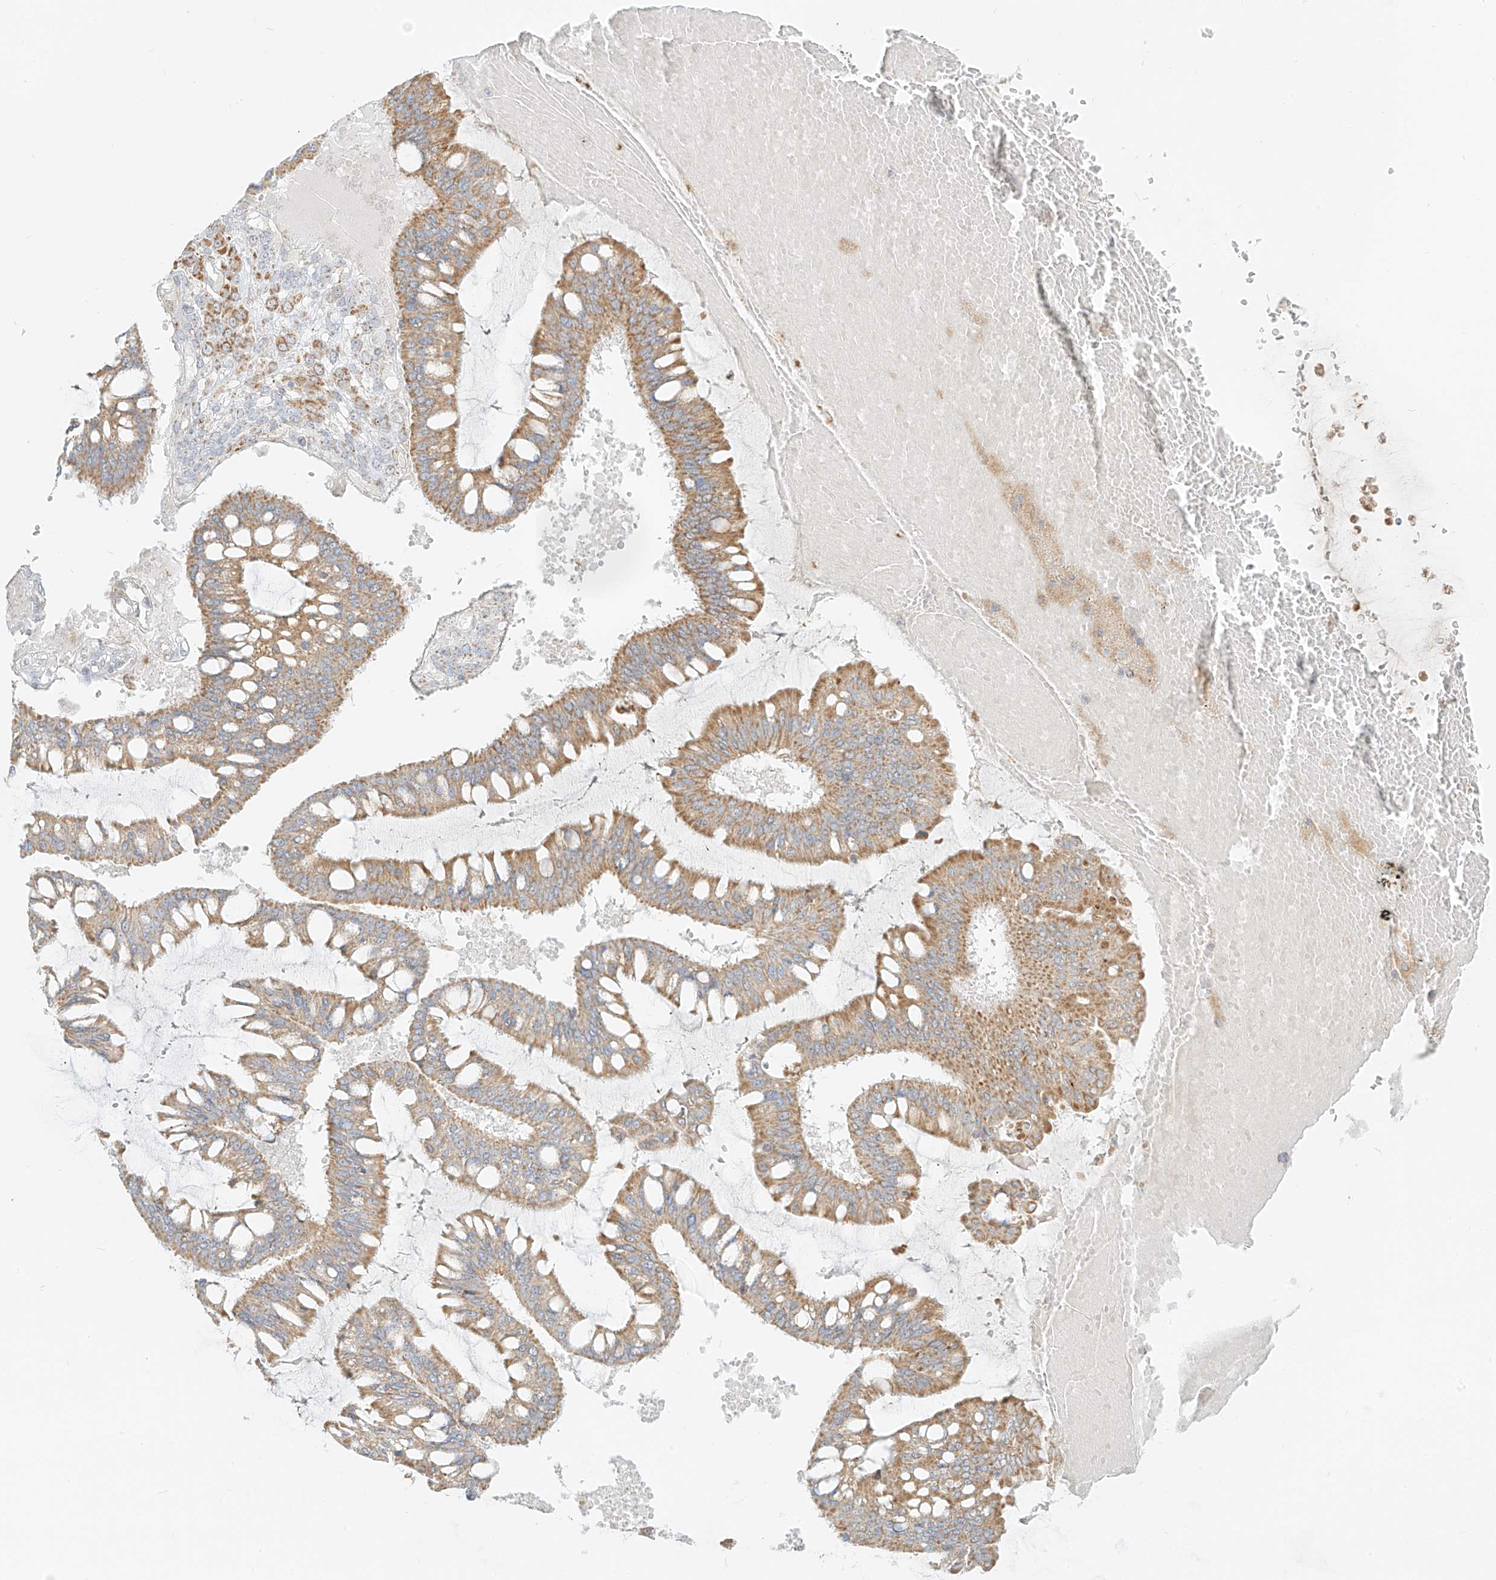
{"staining": {"intensity": "moderate", "quantity": ">75%", "location": "cytoplasmic/membranous"}, "tissue": "ovarian cancer", "cell_type": "Tumor cells", "image_type": "cancer", "snomed": [{"axis": "morphology", "description": "Cystadenocarcinoma, mucinous, NOS"}, {"axis": "topography", "description": "Ovary"}], "caption": "An immunohistochemistry micrograph of tumor tissue is shown. Protein staining in brown labels moderate cytoplasmic/membranous positivity in ovarian cancer (mucinous cystadenocarcinoma) within tumor cells.", "gene": "ZIM3", "patient": {"sex": "female", "age": 73}}